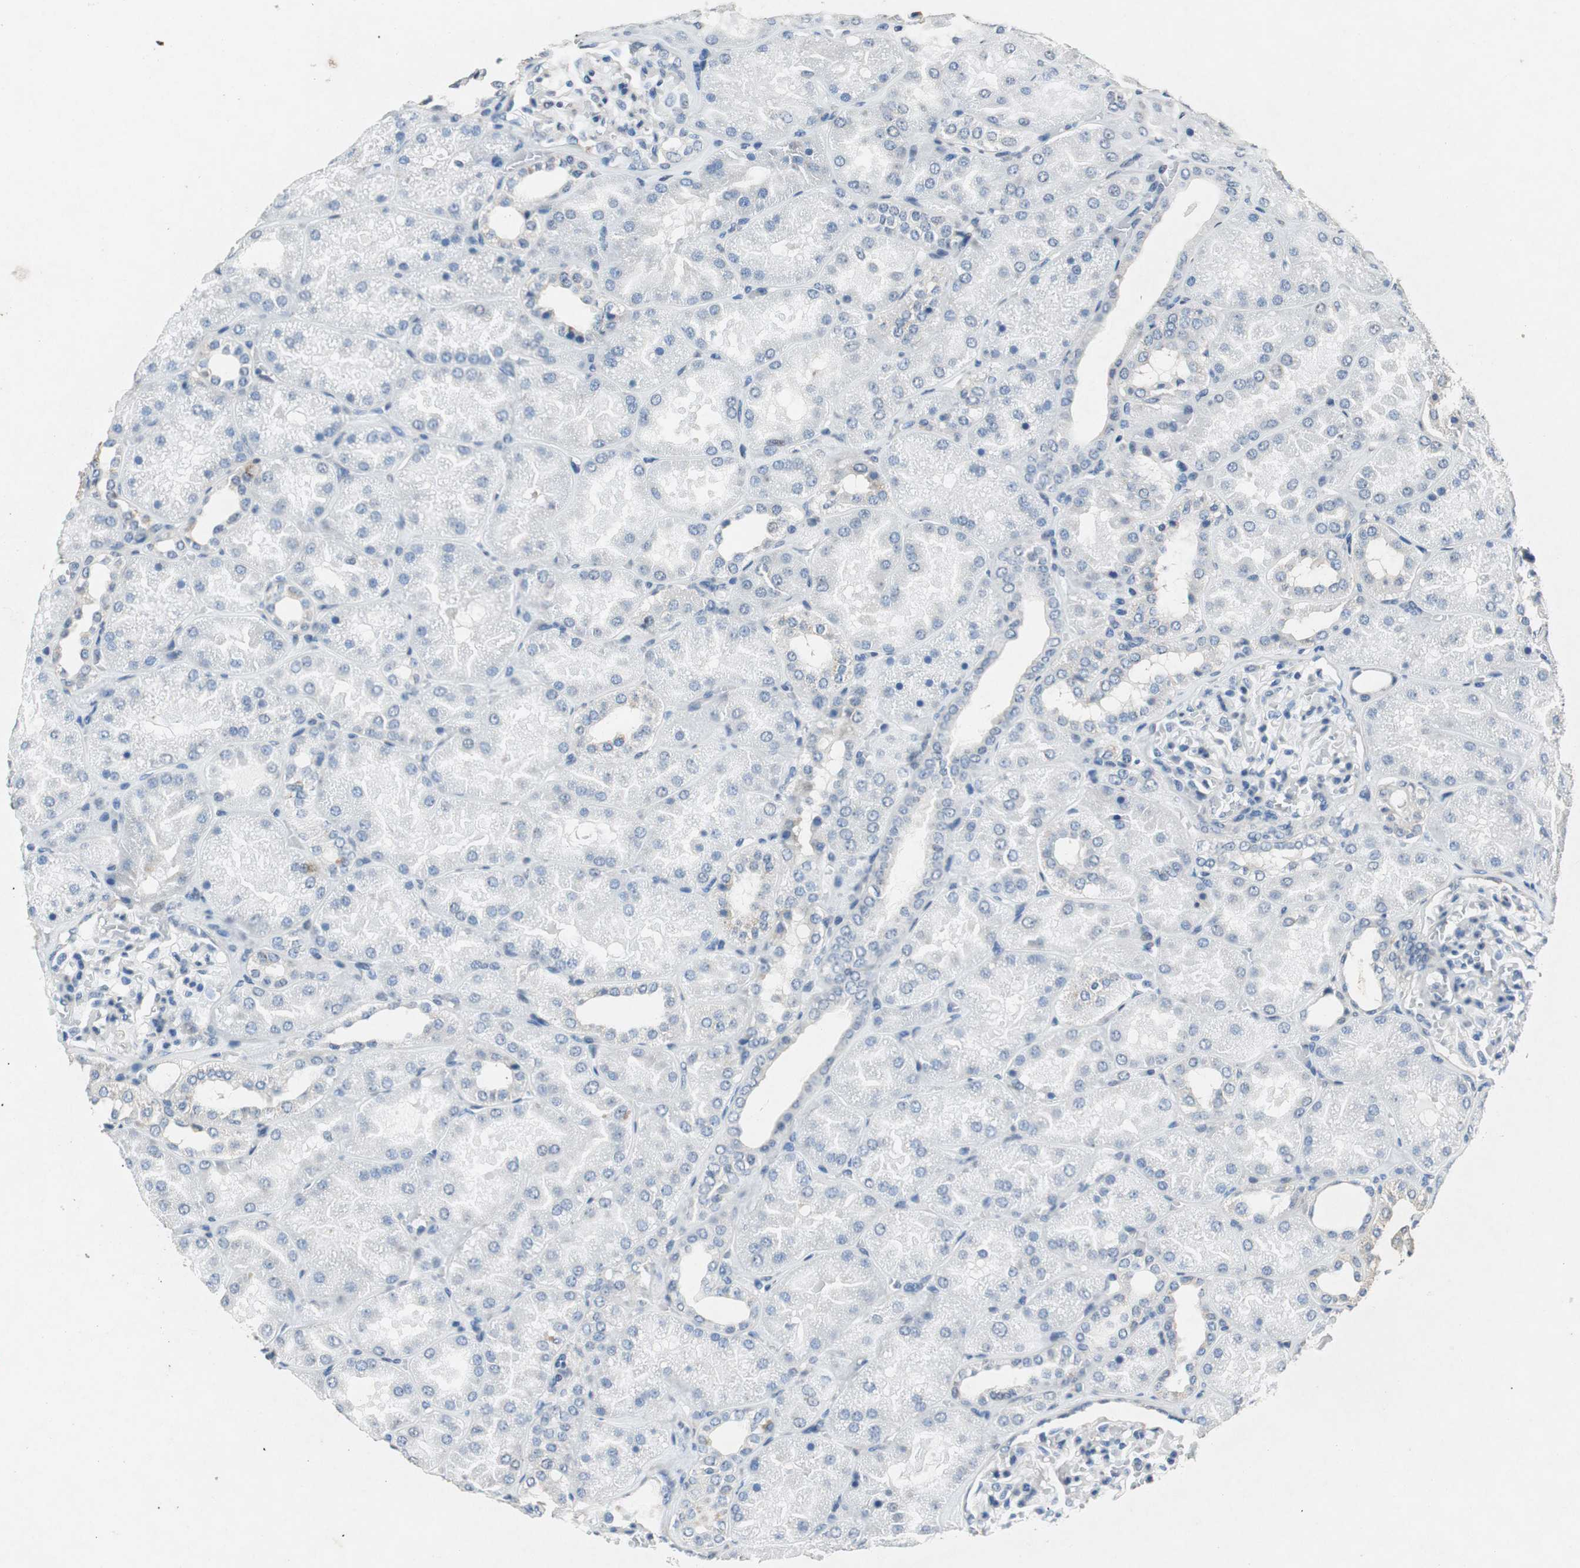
{"staining": {"intensity": "negative", "quantity": "none", "location": "none"}, "tissue": "kidney", "cell_type": "Cells in glomeruli", "image_type": "normal", "snomed": [{"axis": "morphology", "description": "Normal tissue, NOS"}, {"axis": "topography", "description": "Kidney"}], "caption": "High magnification brightfield microscopy of benign kidney stained with DAB (brown) and counterstained with hematoxylin (blue): cells in glomeruli show no significant staining. (IHC, brightfield microscopy, high magnification).", "gene": "RPL35", "patient": {"sex": "male", "age": 28}}